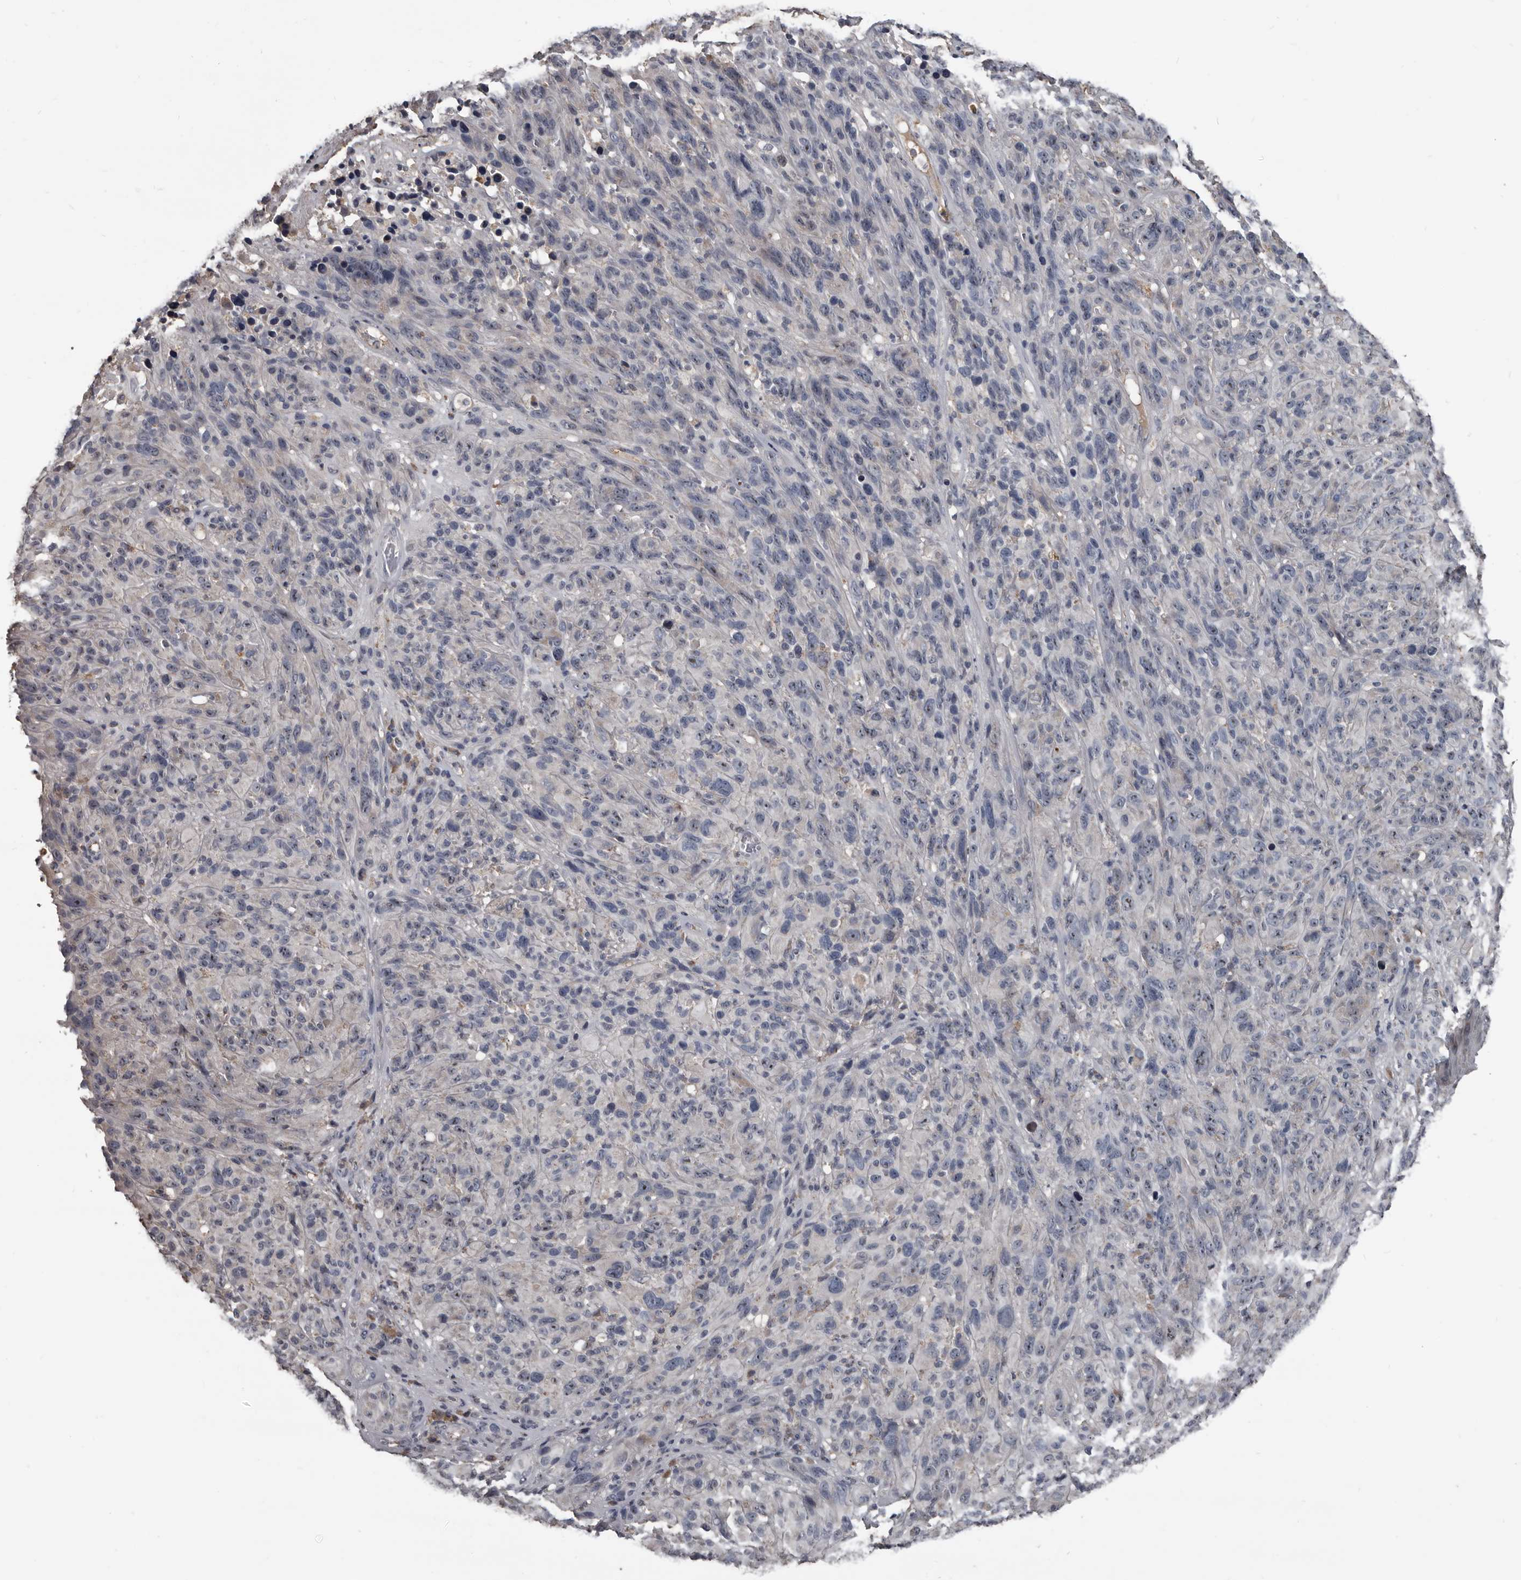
{"staining": {"intensity": "negative", "quantity": "none", "location": "none"}, "tissue": "melanoma", "cell_type": "Tumor cells", "image_type": "cancer", "snomed": [{"axis": "morphology", "description": "Malignant melanoma, NOS"}, {"axis": "topography", "description": "Skin of head"}], "caption": "Tumor cells are negative for protein expression in human melanoma.", "gene": "GREB1", "patient": {"sex": "male", "age": 96}}